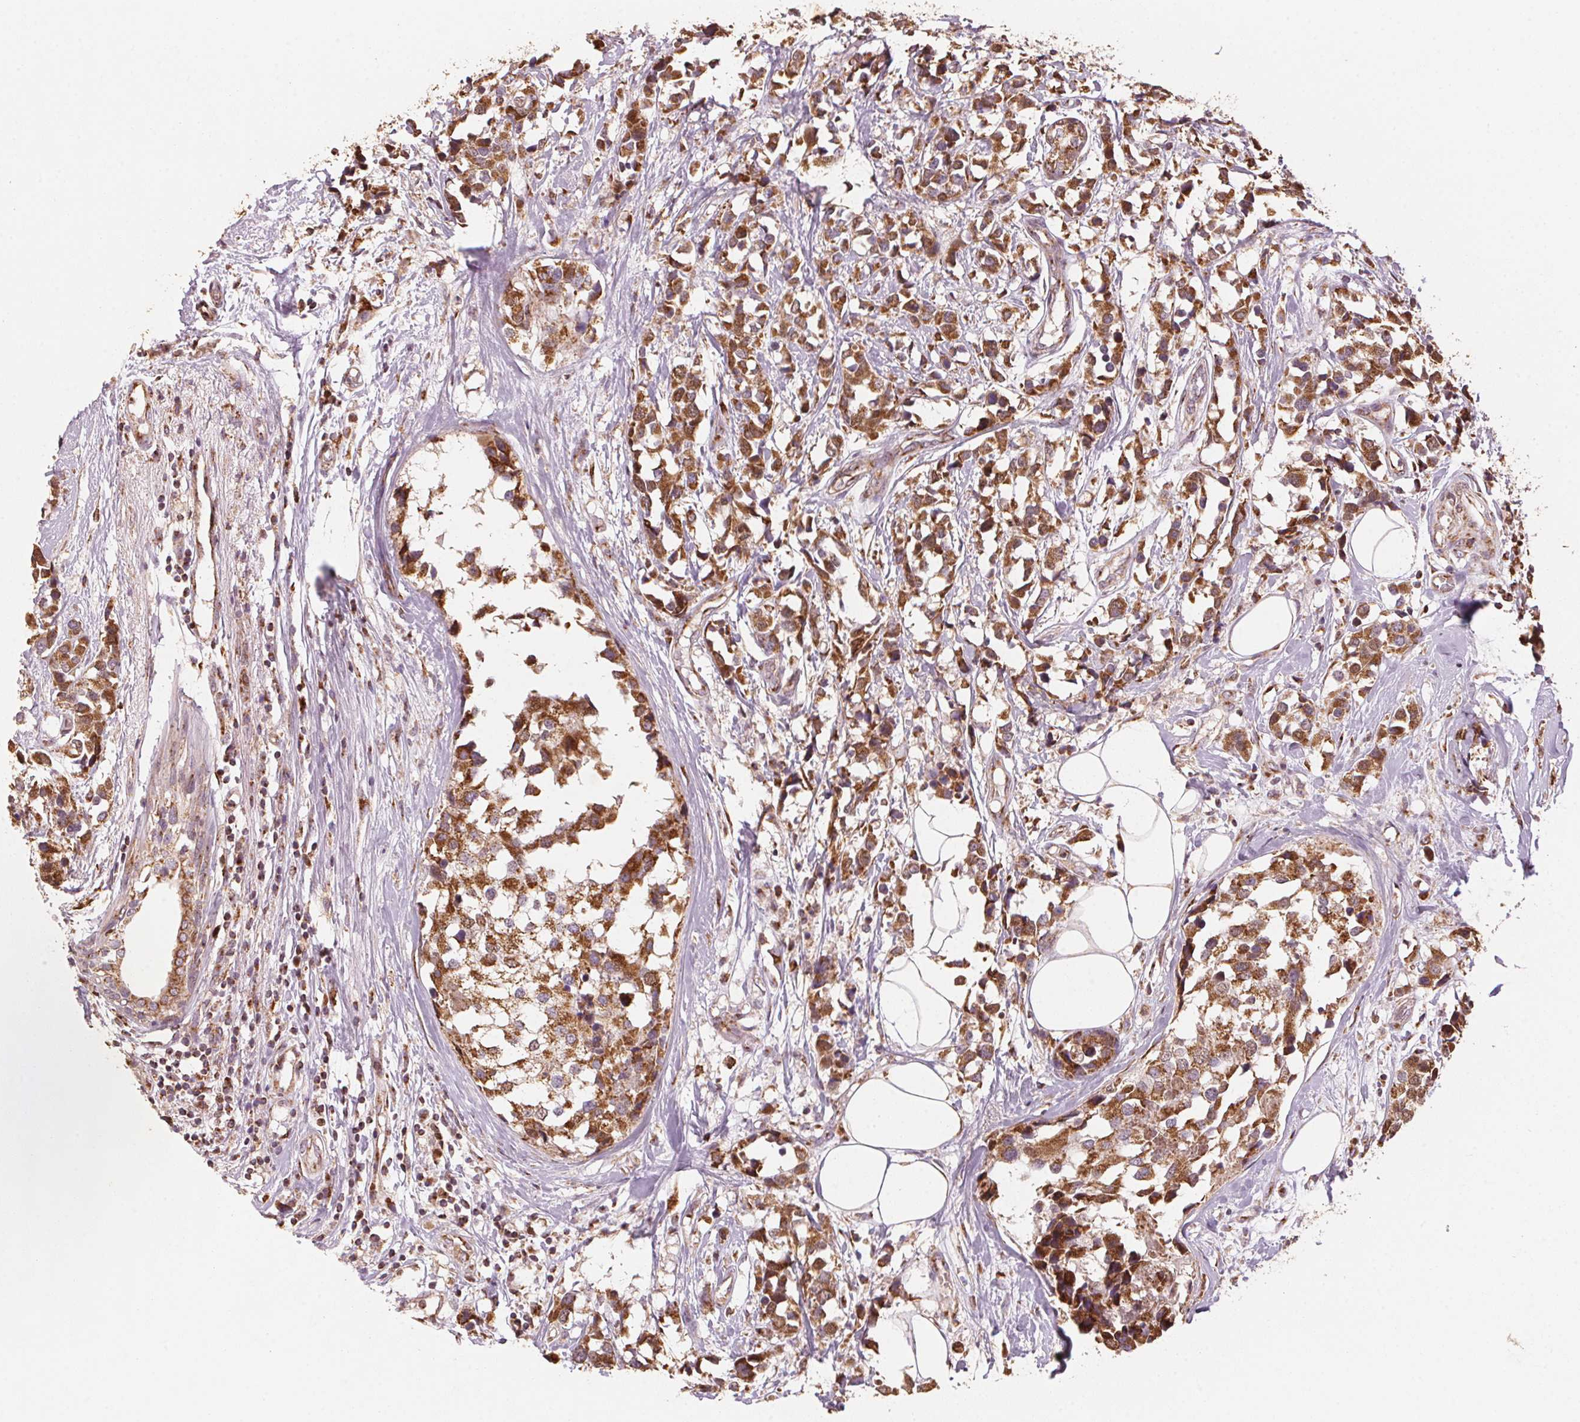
{"staining": {"intensity": "strong", "quantity": ">75%", "location": "cytoplasmic/membranous"}, "tissue": "breast cancer", "cell_type": "Tumor cells", "image_type": "cancer", "snomed": [{"axis": "morphology", "description": "Lobular carcinoma"}, {"axis": "topography", "description": "Breast"}], "caption": "High-magnification brightfield microscopy of lobular carcinoma (breast) stained with DAB (3,3'-diaminobenzidine) (brown) and counterstained with hematoxylin (blue). tumor cells exhibit strong cytoplasmic/membranous staining is appreciated in about>75% of cells.", "gene": "TOMM70", "patient": {"sex": "female", "age": 59}}